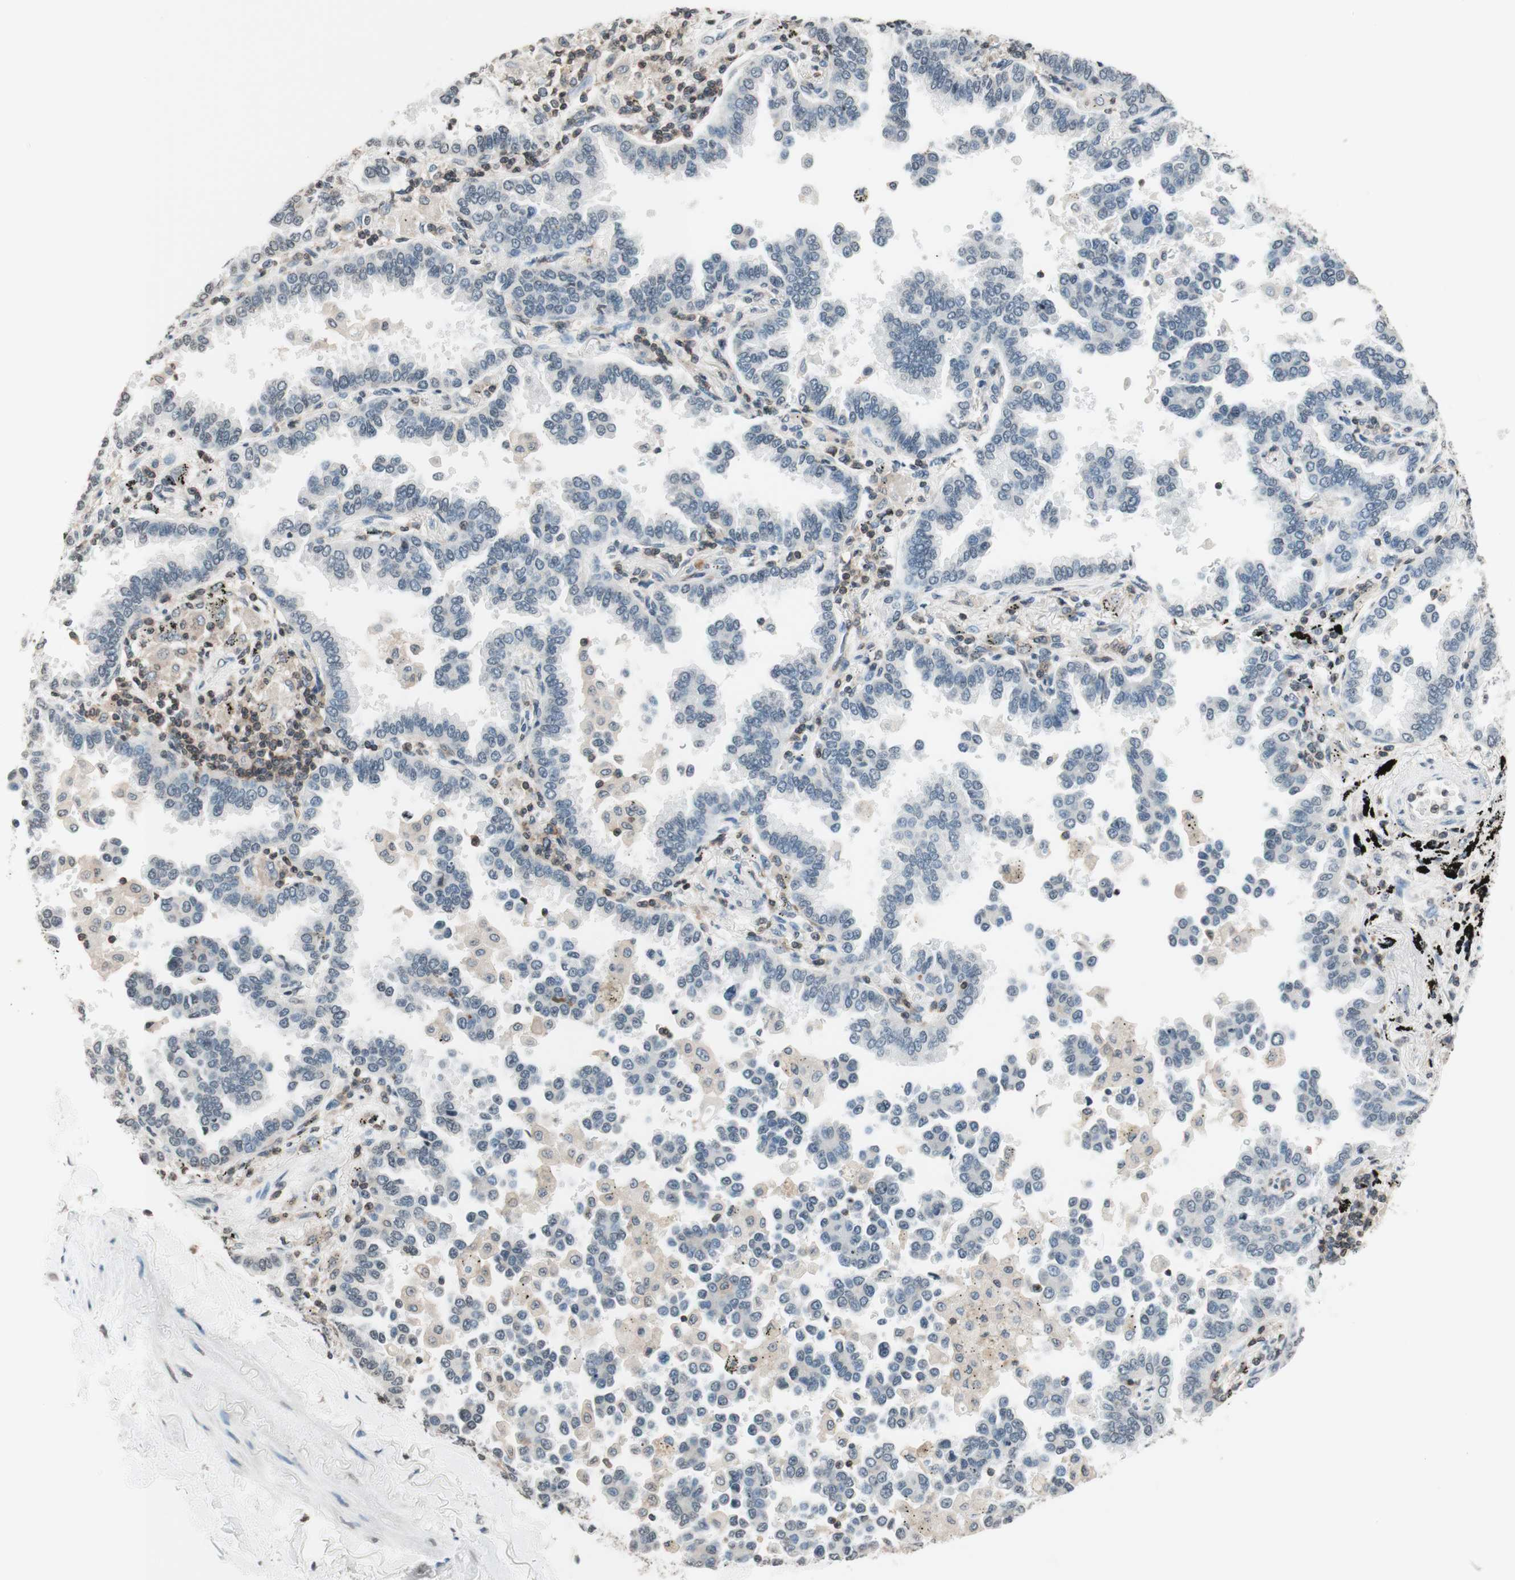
{"staining": {"intensity": "negative", "quantity": "none", "location": "none"}, "tissue": "lung cancer", "cell_type": "Tumor cells", "image_type": "cancer", "snomed": [{"axis": "morphology", "description": "Normal tissue, NOS"}, {"axis": "morphology", "description": "Adenocarcinoma, NOS"}, {"axis": "topography", "description": "Lung"}], "caption": "Tumor cells are negative for protein expression in human lung adenocarcinoma.", "gene": "WIPF1", "patient": {"sex": "male", "age": 59}}